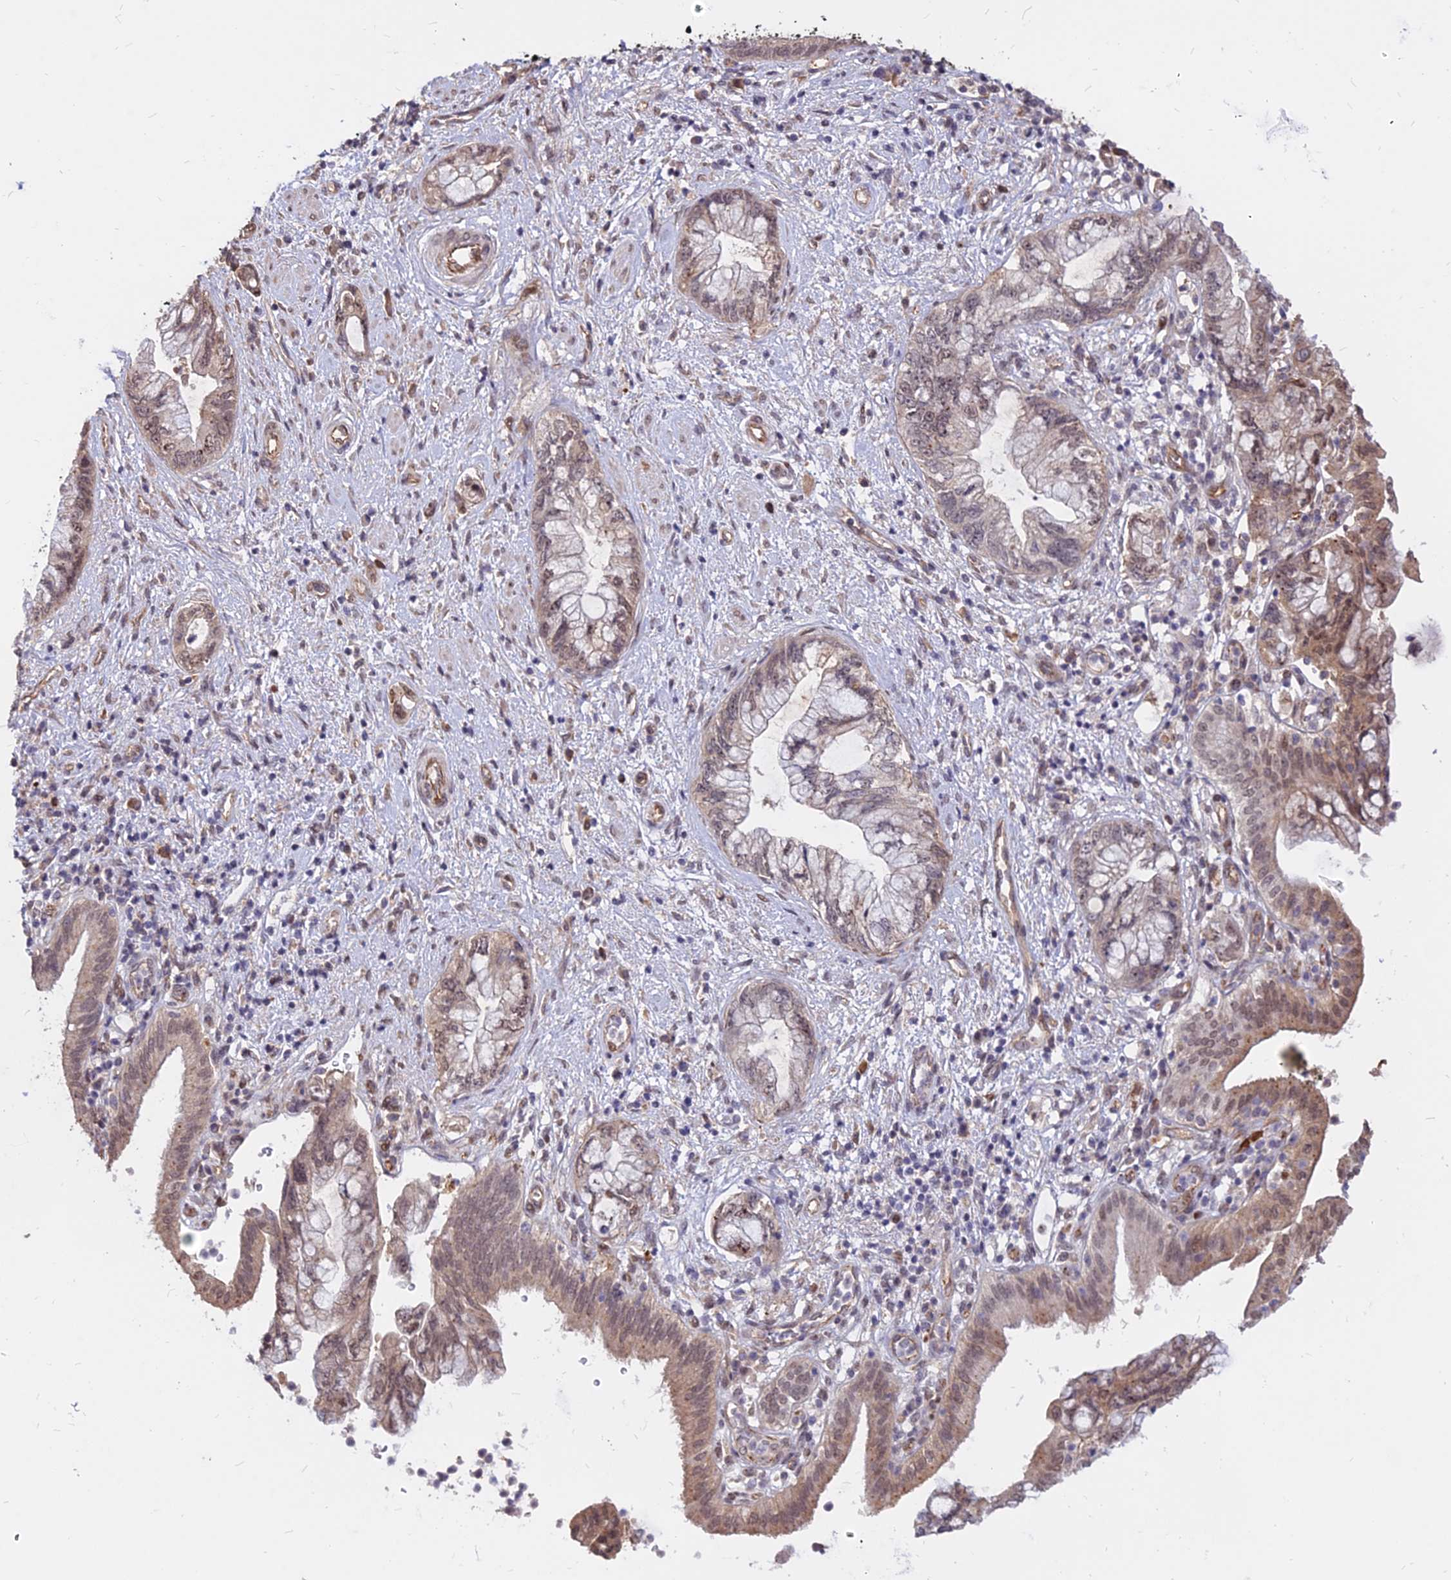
{"staining": {"intensity": "weak", "quantity": "25%-75%", "location": "cytoplasmic/membranous,nuclear"}, "tissue": "pancreatic cancer", "cell_type": "Tumor cells", "image_type": "cancer", "snomed": [{"axis": "morphology", "description": "Adenocarcinoma, NOS"}, {"axis": "topography", "description": "Pancreas"}], "caption": "Tumor cells reveal low levels of weak cytoplasmic/membranous and nuclear positivity in approximately 25%-75% of cells in human pancreatic cancer (adenocarcinoma).", "gene": "C11orf68", "patient": {"sex": "female", "age": 73}}